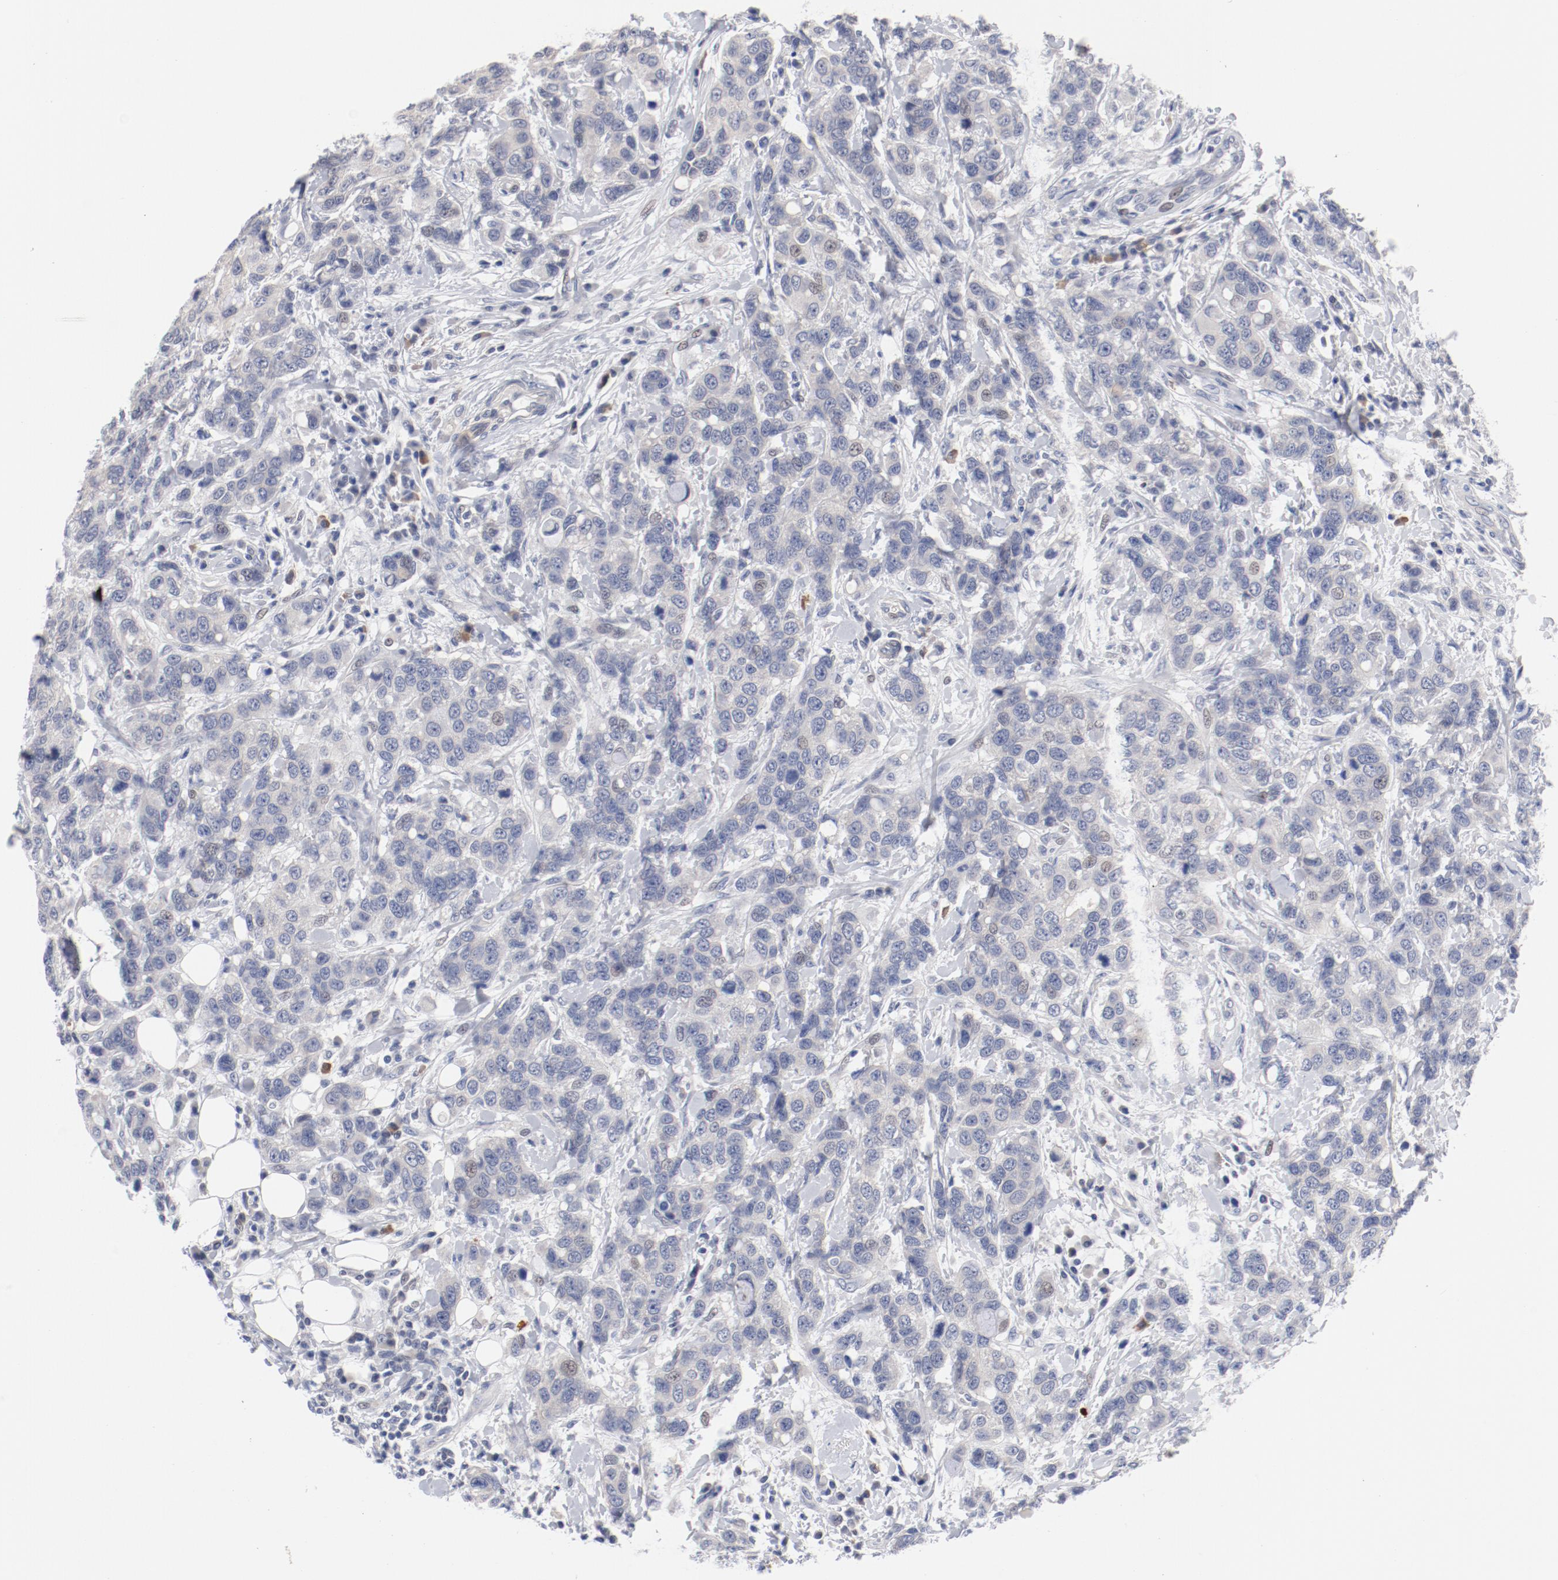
{"staining": {"intensity": "negative", "quantity": "none", "location": "none"}, "tissue": "breast cancer", "cell_type": "Tumor cells", "image_type": "cancer", "snomed": [{"axis": "morphology", "description": "Duct carcinoma"}, {"axis": "topography", "description": "Breast"}], "caption": "High power microscopy image of an immunohistochemistry photomicrograph of breast cancer, revealing no significant expression in tumor cells. The staining is performed using DAB brown chromogen with nuclei counter-stained in using hematoxylin.", "gene": "KCNK13", "patient": {"sex": "female", "age": 27}}